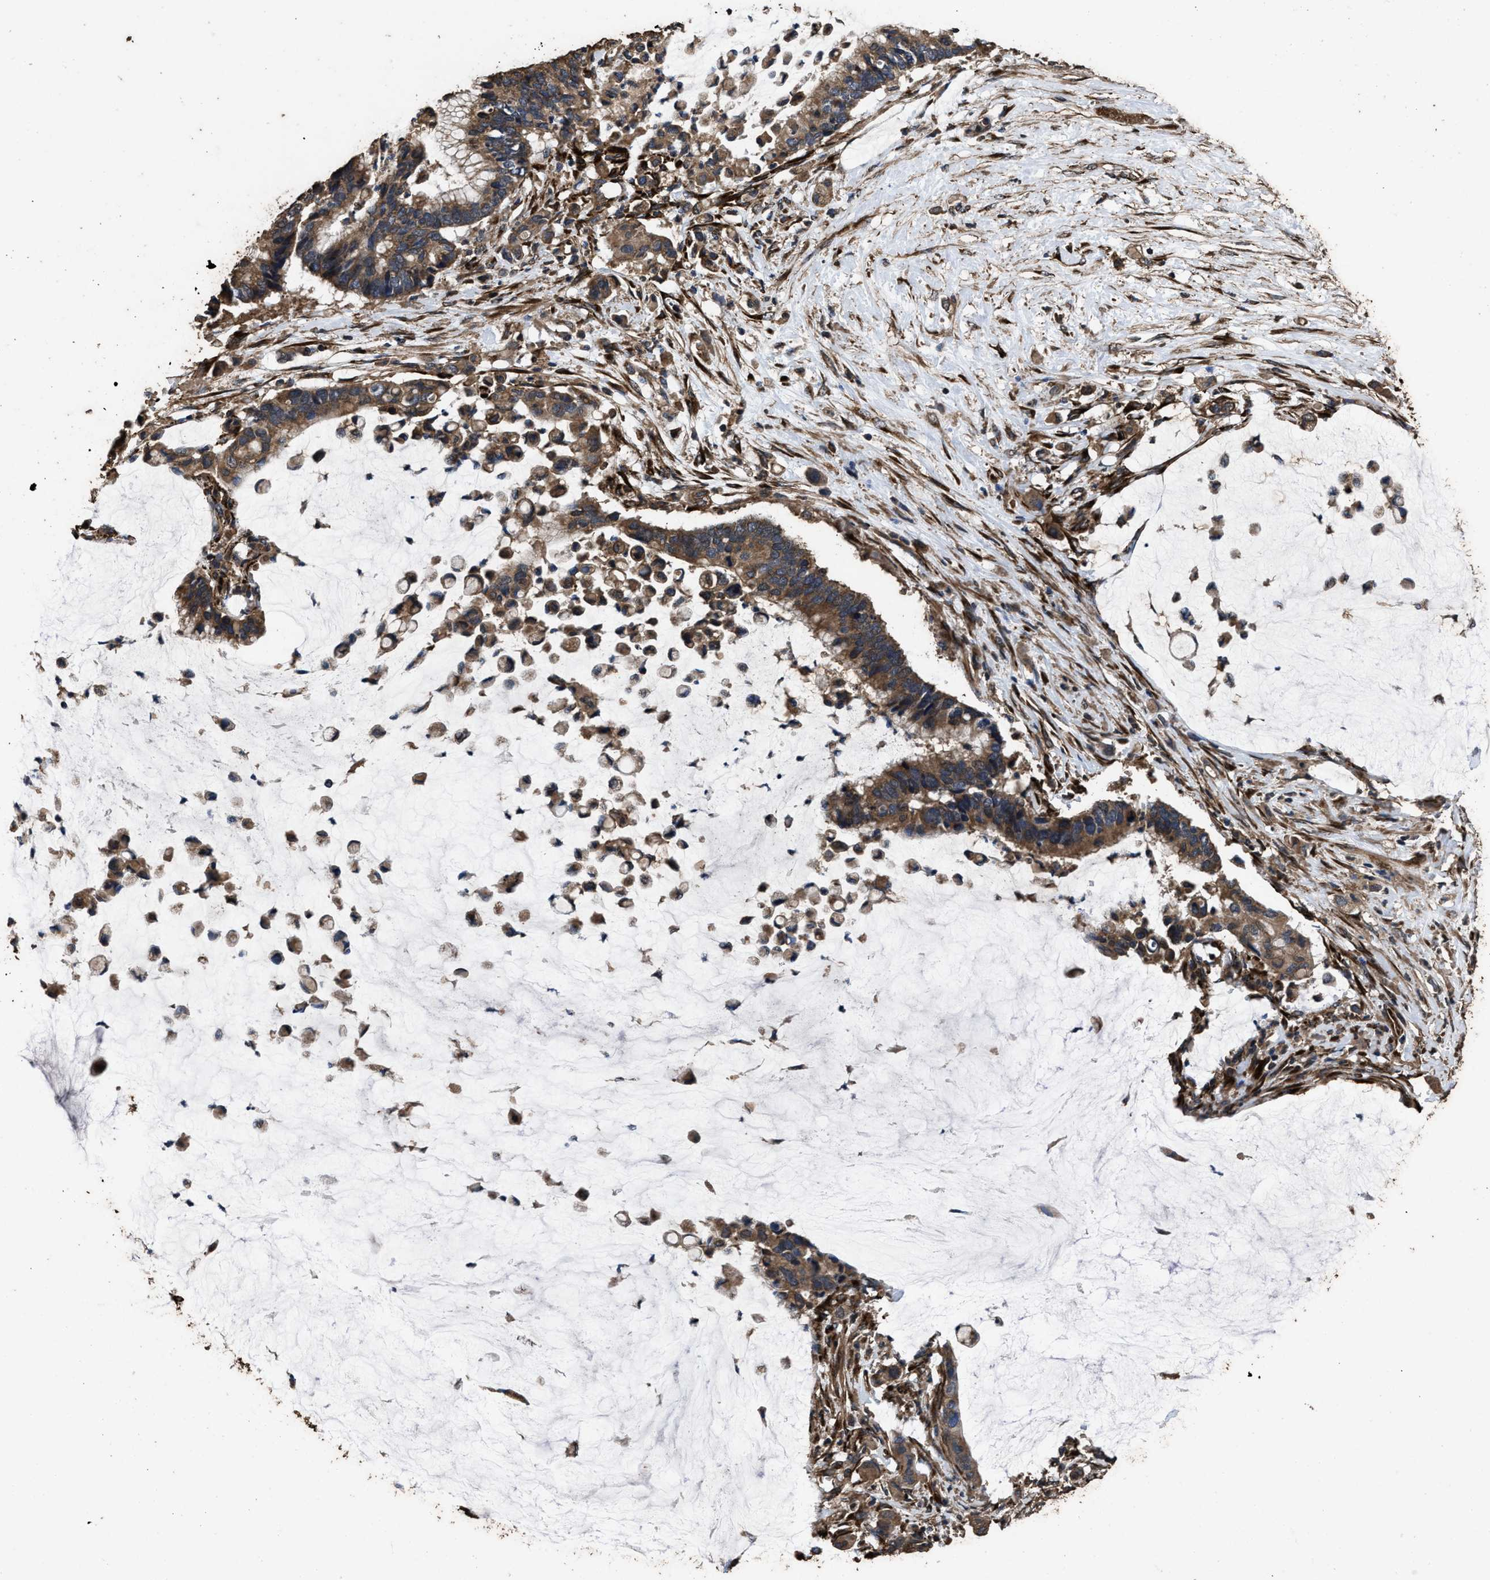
{"staining": {"intensity": "moderate", "quantity": ">75%", "location": "cytoplasmic/membranous"}, "tissue": "pancreatic cancer", "cell_type": "Tumor cells", "image_type": "cancer", "snomed": [{"axis": "morphology", "description": "Adenocarcinoma, NOS"}, {"axis": "topography", "description": "Pancreas"}], "caption": "DAB immunohistochemical staining of adenocarcinoma (pancreatic) exhibits moderate cytoplasmic/membranous protein staining in about >75% of tumor cells.", "gene": "ZMYND19", "patient": {"sex": "male", "age": 41}}